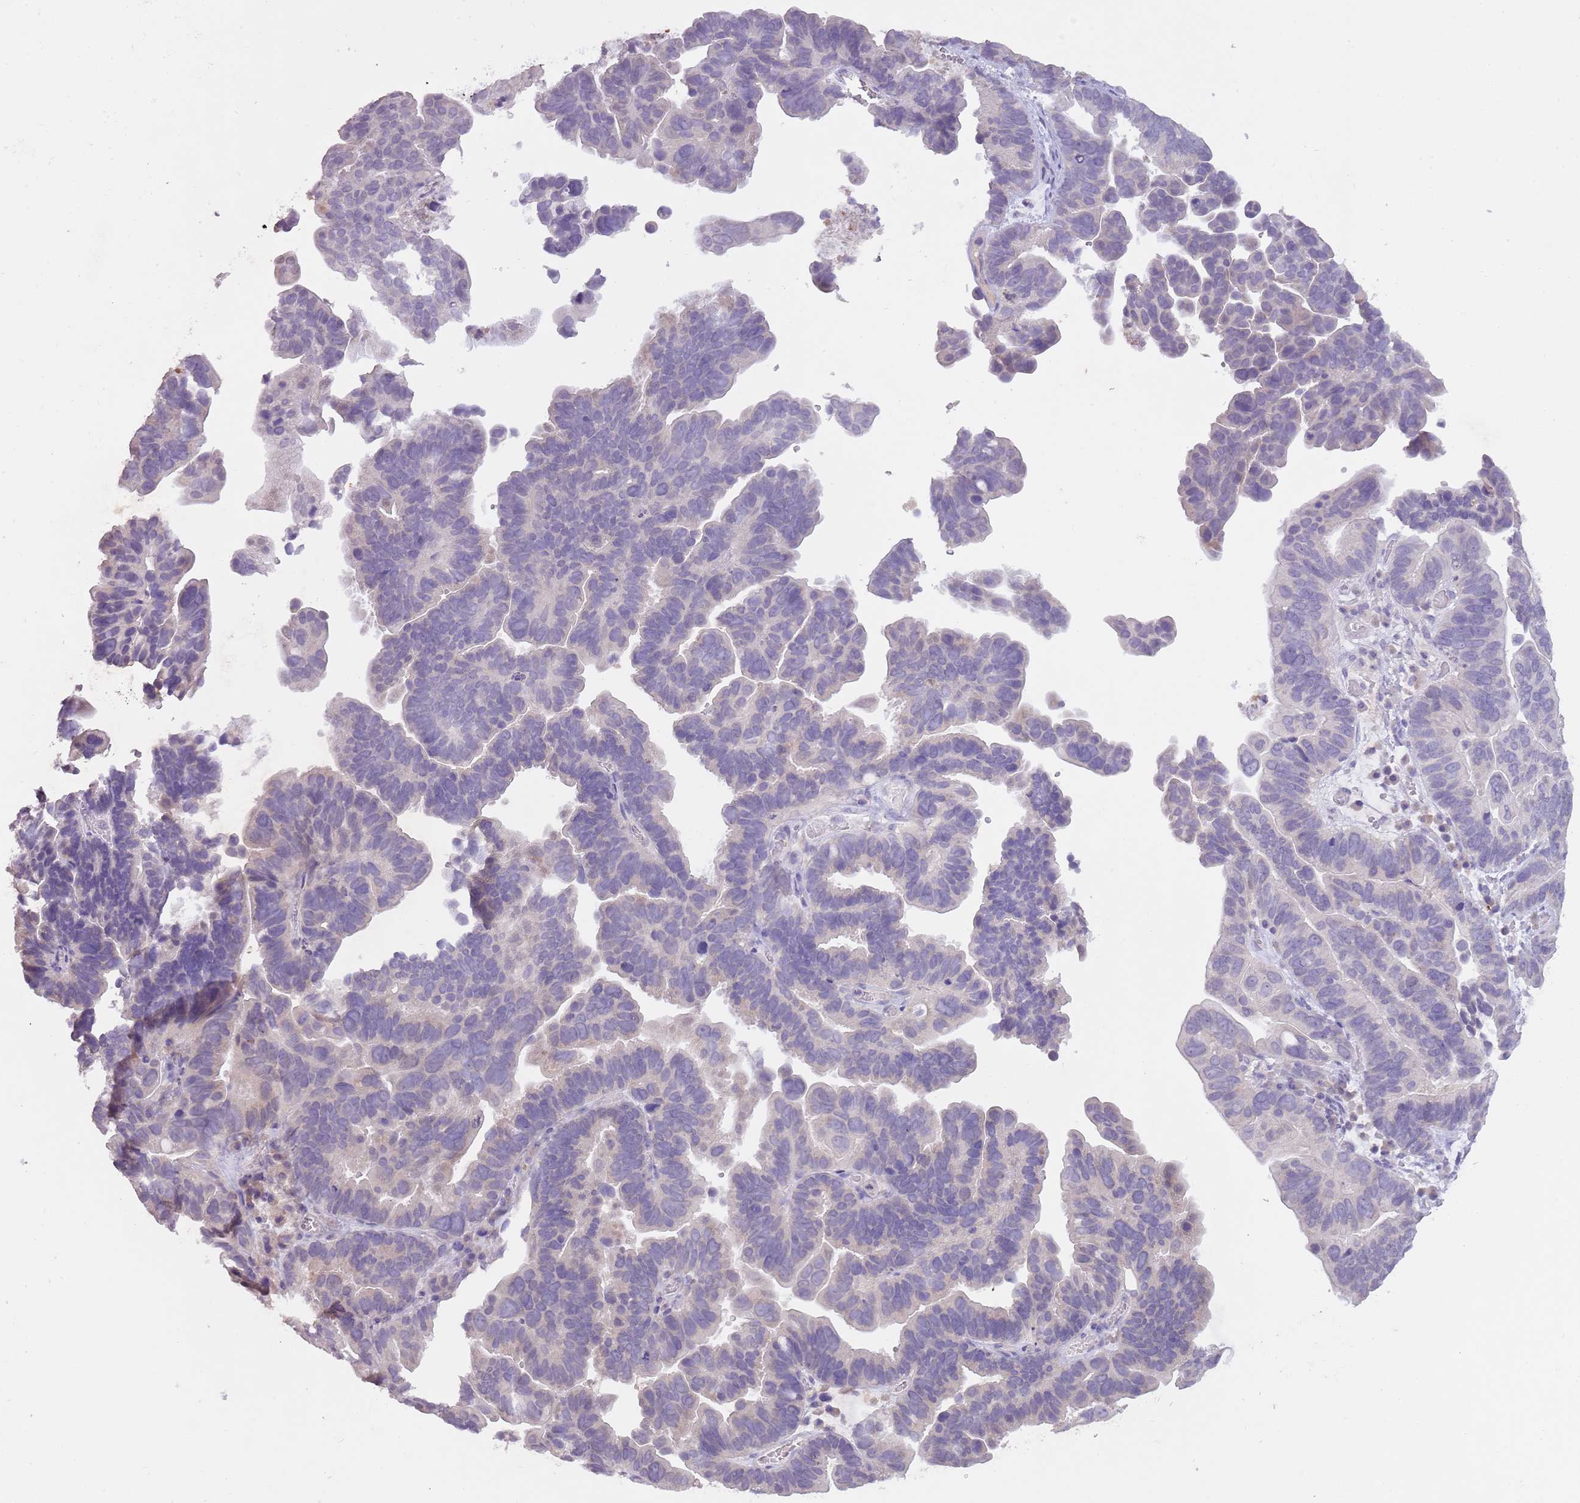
{"staining": {"intensity": "negative", "quantity": "none", "location": "none"}, "tissue": "ovarian cancer", "cell_type": "Tumor cells", "image_type": "cancer", "snomed": [{"axis": "morphology", "description": "Cystadenocarcinoma, serous, NOS"}, {"axis": "topography", "description": "Ovary"}], "caption": "DAB (3,3'-diaminobenzidine) immunohistochemical staining of human ovarian serous cystadenocarcinoma reveals no significant staining in tumor cells.", "gene": "SLC35E3", "patient": {"sex": "female", "age": 56}}